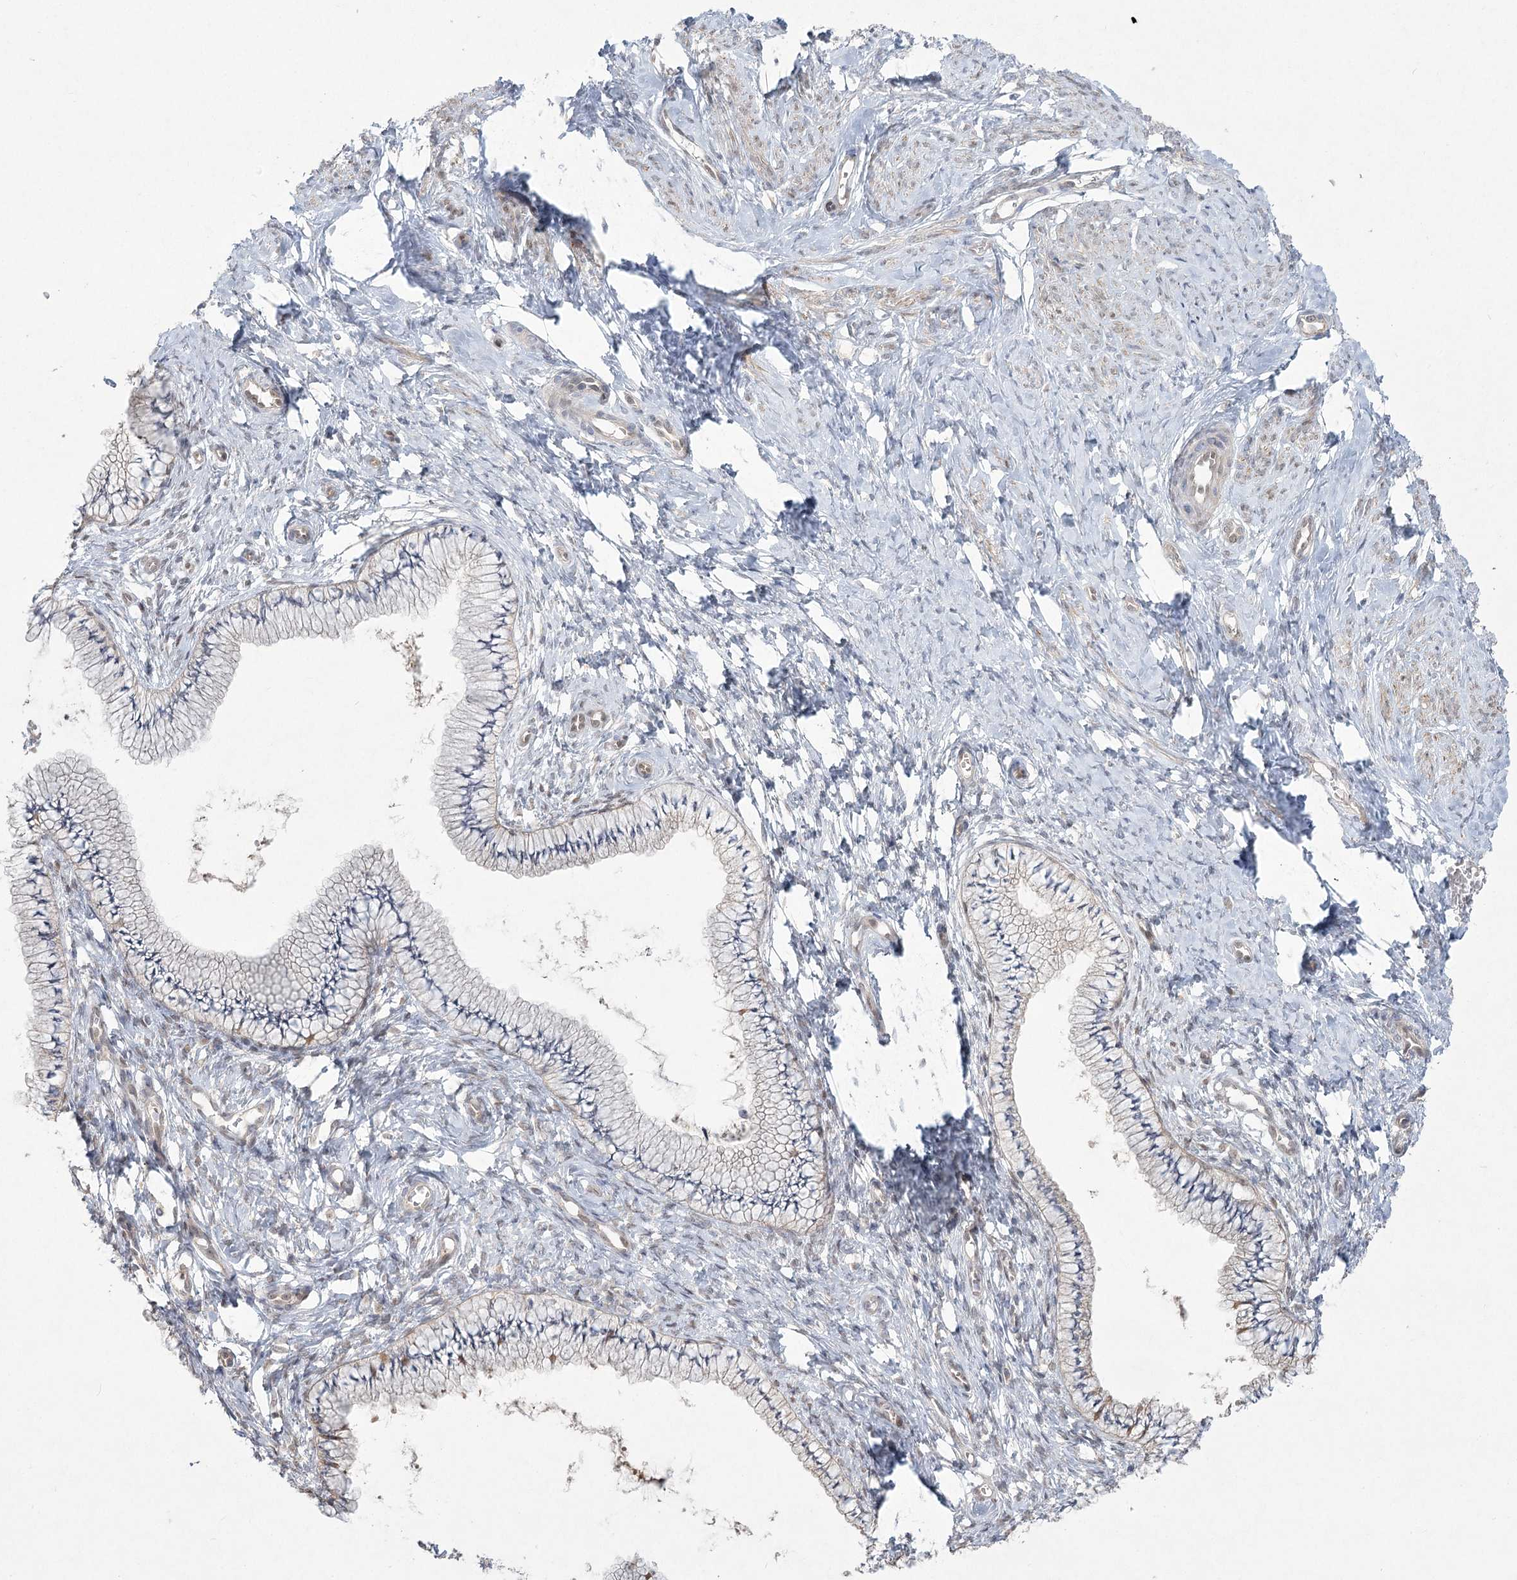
{"staining": {"intensity": "negative", "quantity": "none", "location": "none"}, "tissue": "cervix", "cell_type": "Glandular cells", "image_type": "normal", "snomed": [{"axis": "morphology", "description": "Normal tissue, NOS"}, {"axis": "topography", "description": "Cervix"}], "caption": "Immunohistochemistry of benign cervix demonstrates no expression in glandular cells.", "gene": "CAMTA1", "patient": {"sex": "female", "age": 36}}